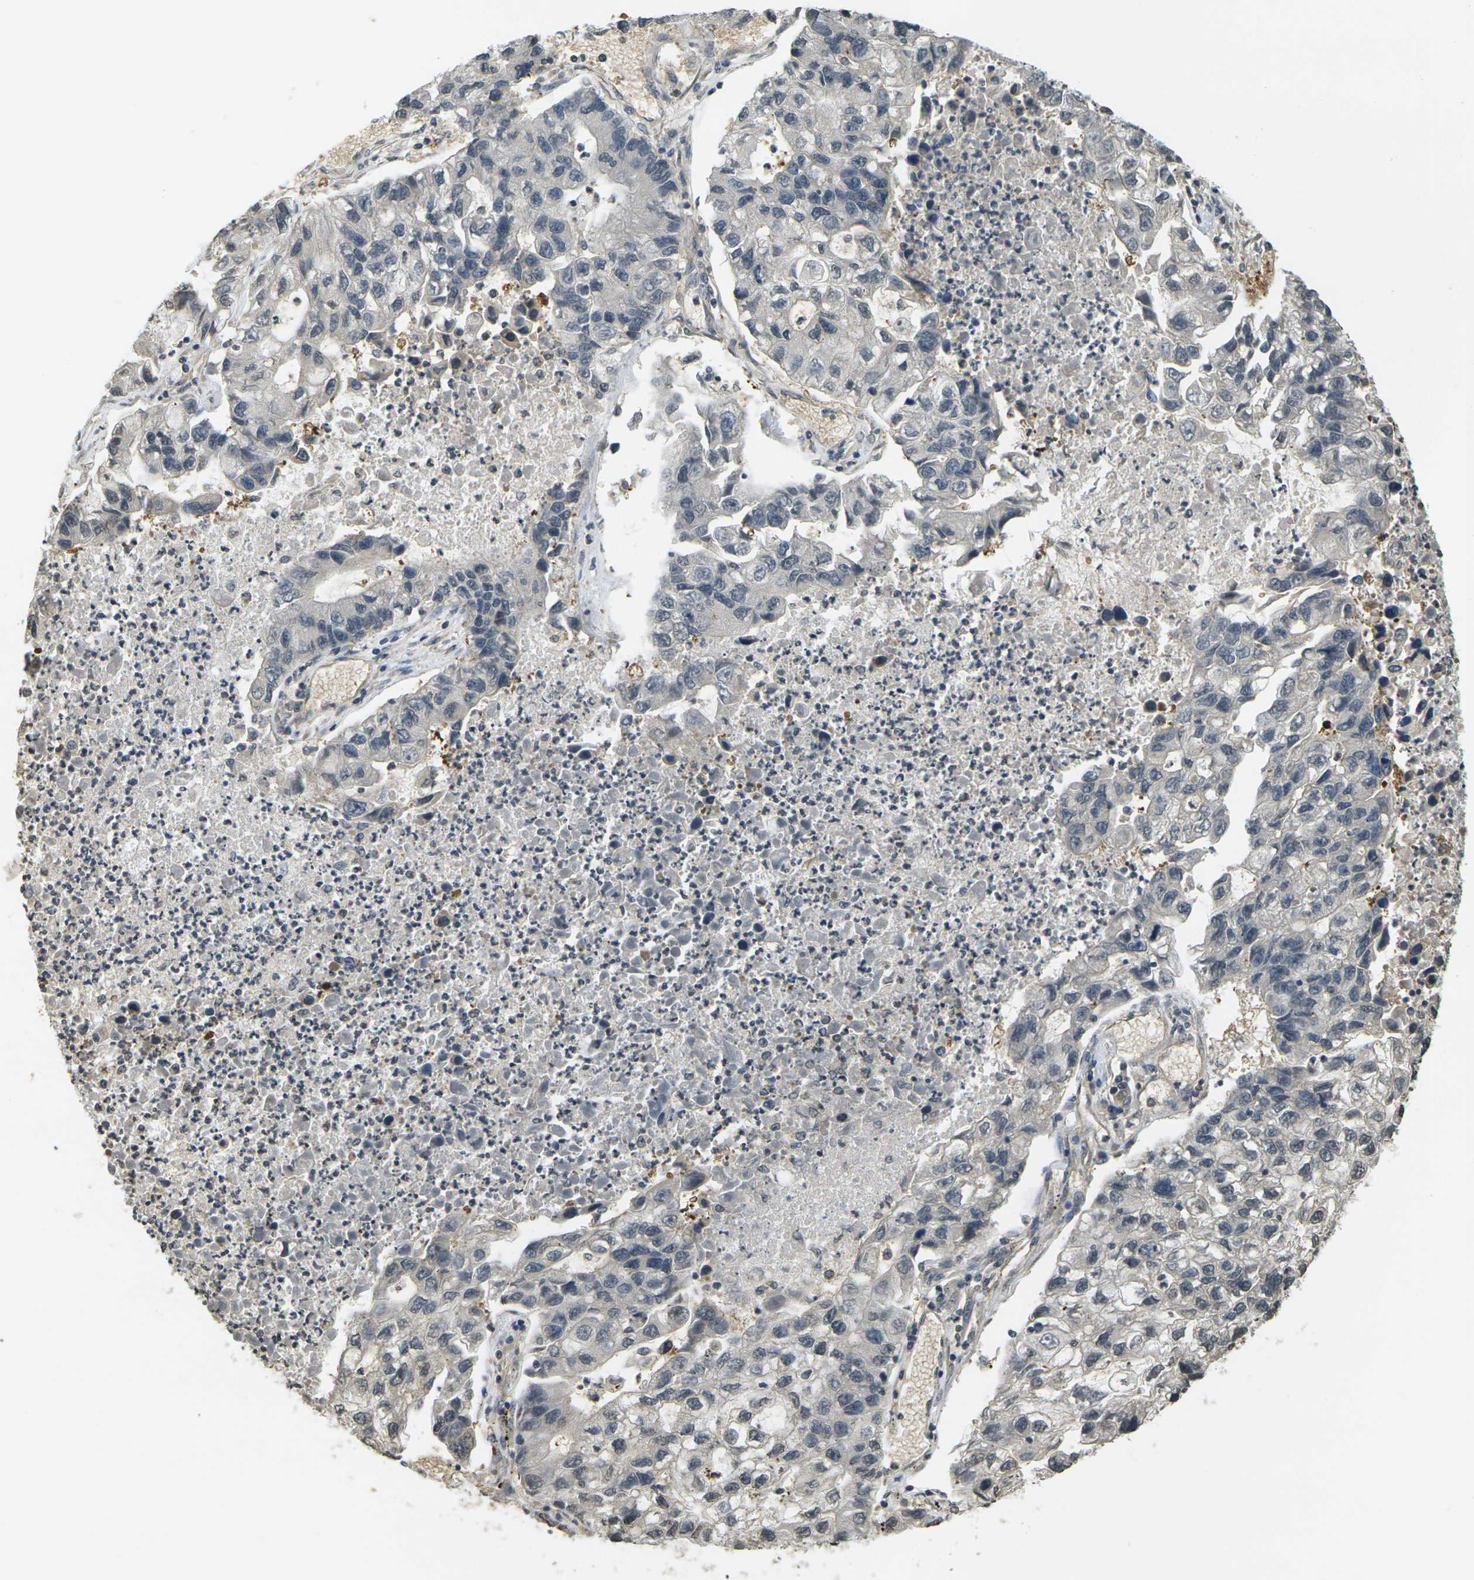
{"staining": {"intensity": "negative", "quantity": "none", "location": "none"}, "tissue": "lung cancer", "cell_type": "Tumor cells", "image_type": "cancer", "snomed": [{"axis": "morphology", "description": "Adenocarcinoma, NOS"}, {"axis": "topography", "description": "Lung"}], "caption": "Immunohistochemistry image of adenocarcinoma (lung) stained for a protein (brown), which displays no staining in tumor cells. (DAB IHC with hematoxylin counter stain).", "gene": "CAST", "patient": {"sex": "female", "age": 51}}